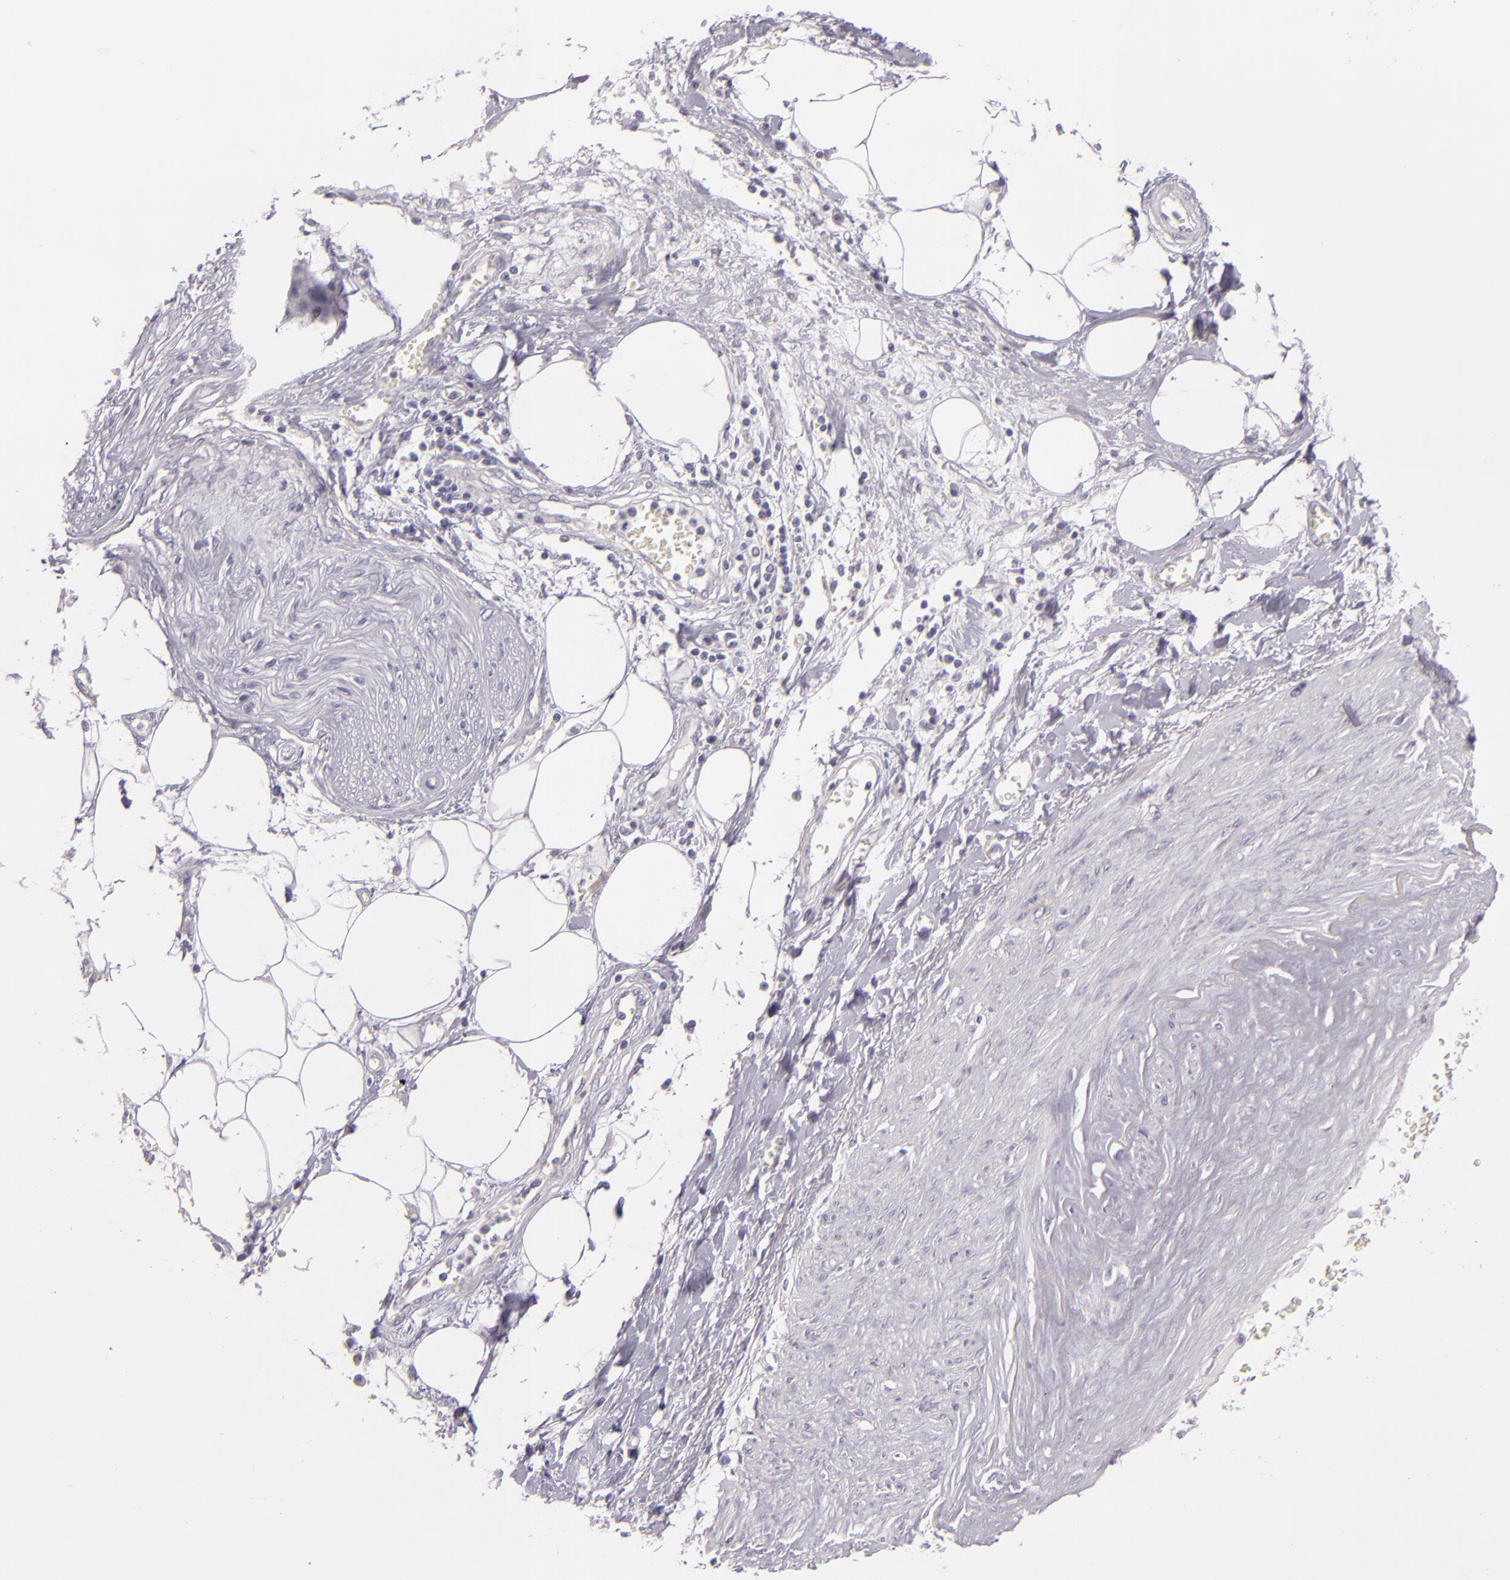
{"staining": {"intensity": "weak", "quantity": "25%-75%", "location": "cytoplasmic/membranous"}, "tissue": "pancreatic cancer", "cell_type": "Tumor cells", "image_type": "cancer", "snomed": [{"axis": "morphology", "description": "Adenocarcinoma, NOS"}, {"axis": "topography", "description": "Pancreas"}], "caption": "Pancreatic cancer (adenocarcinoma) stained for a protein reveals weak cytoplasmic/membranous positivity in tumor cells. (Stains: DAB in brown, nuclei in blue, Microscopy: brightfield microscopy at high magnification).", "gene": "UPF3B", "patient": {"sex": "female", "age": 70}}